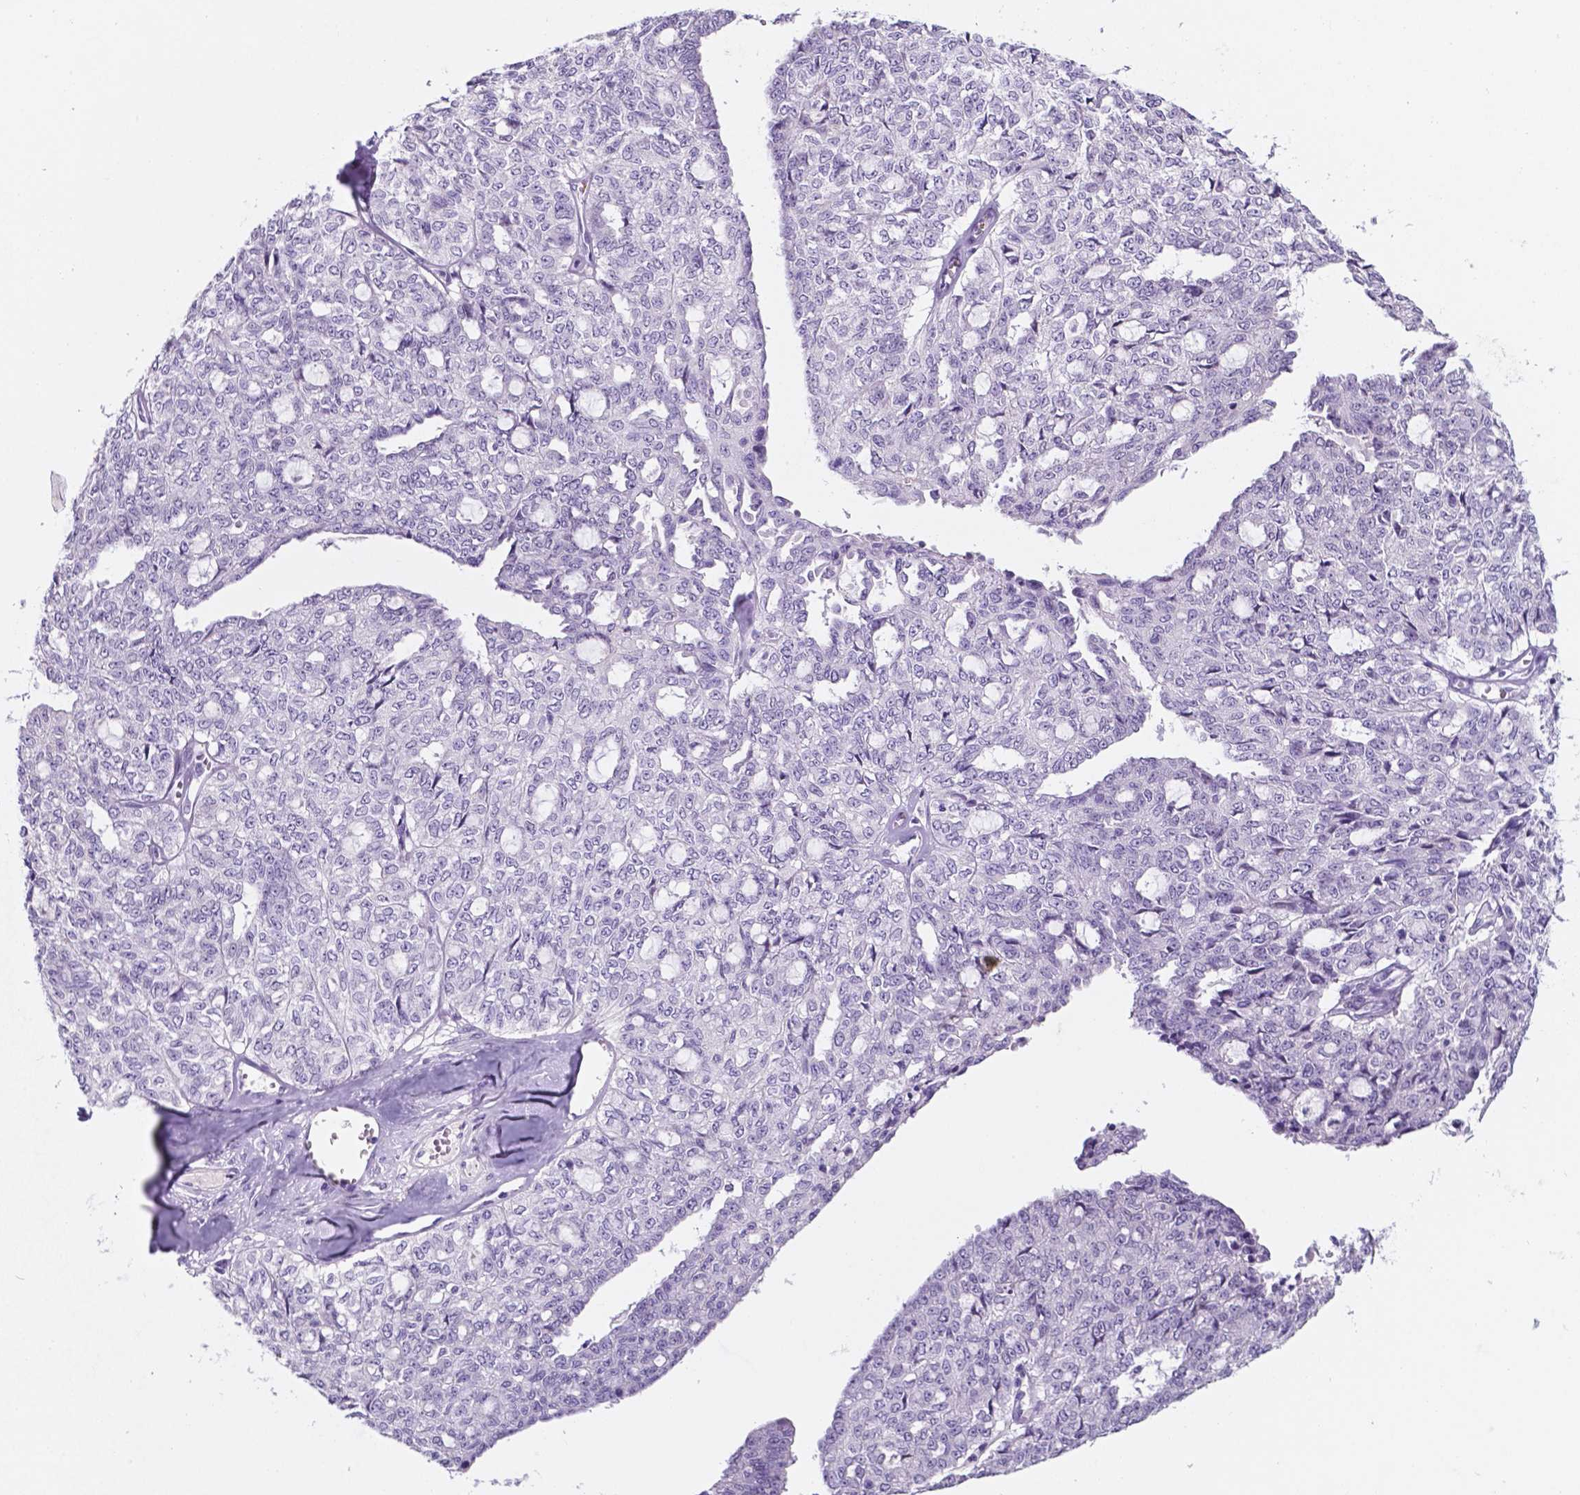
{"staining": {"intensity": "negative", "quantity": "none", "location": "none"}, "tissue": "ovarian cancer", "cell_type": "Tumor cells", "image_type": "cancer", "snomed": [{"axis": "morphology", "description": "Cystadenocarcinoma, serous, NOS"}, {"axis": "topography", "description": "Ovary"}], "caption": "A photomicrograph of human serous cystadenocarcinoma (ovarian) is negative for staining in tumor cells.", "gene": "EBLN2", "patient": {"sex": "female", "age": 71}}